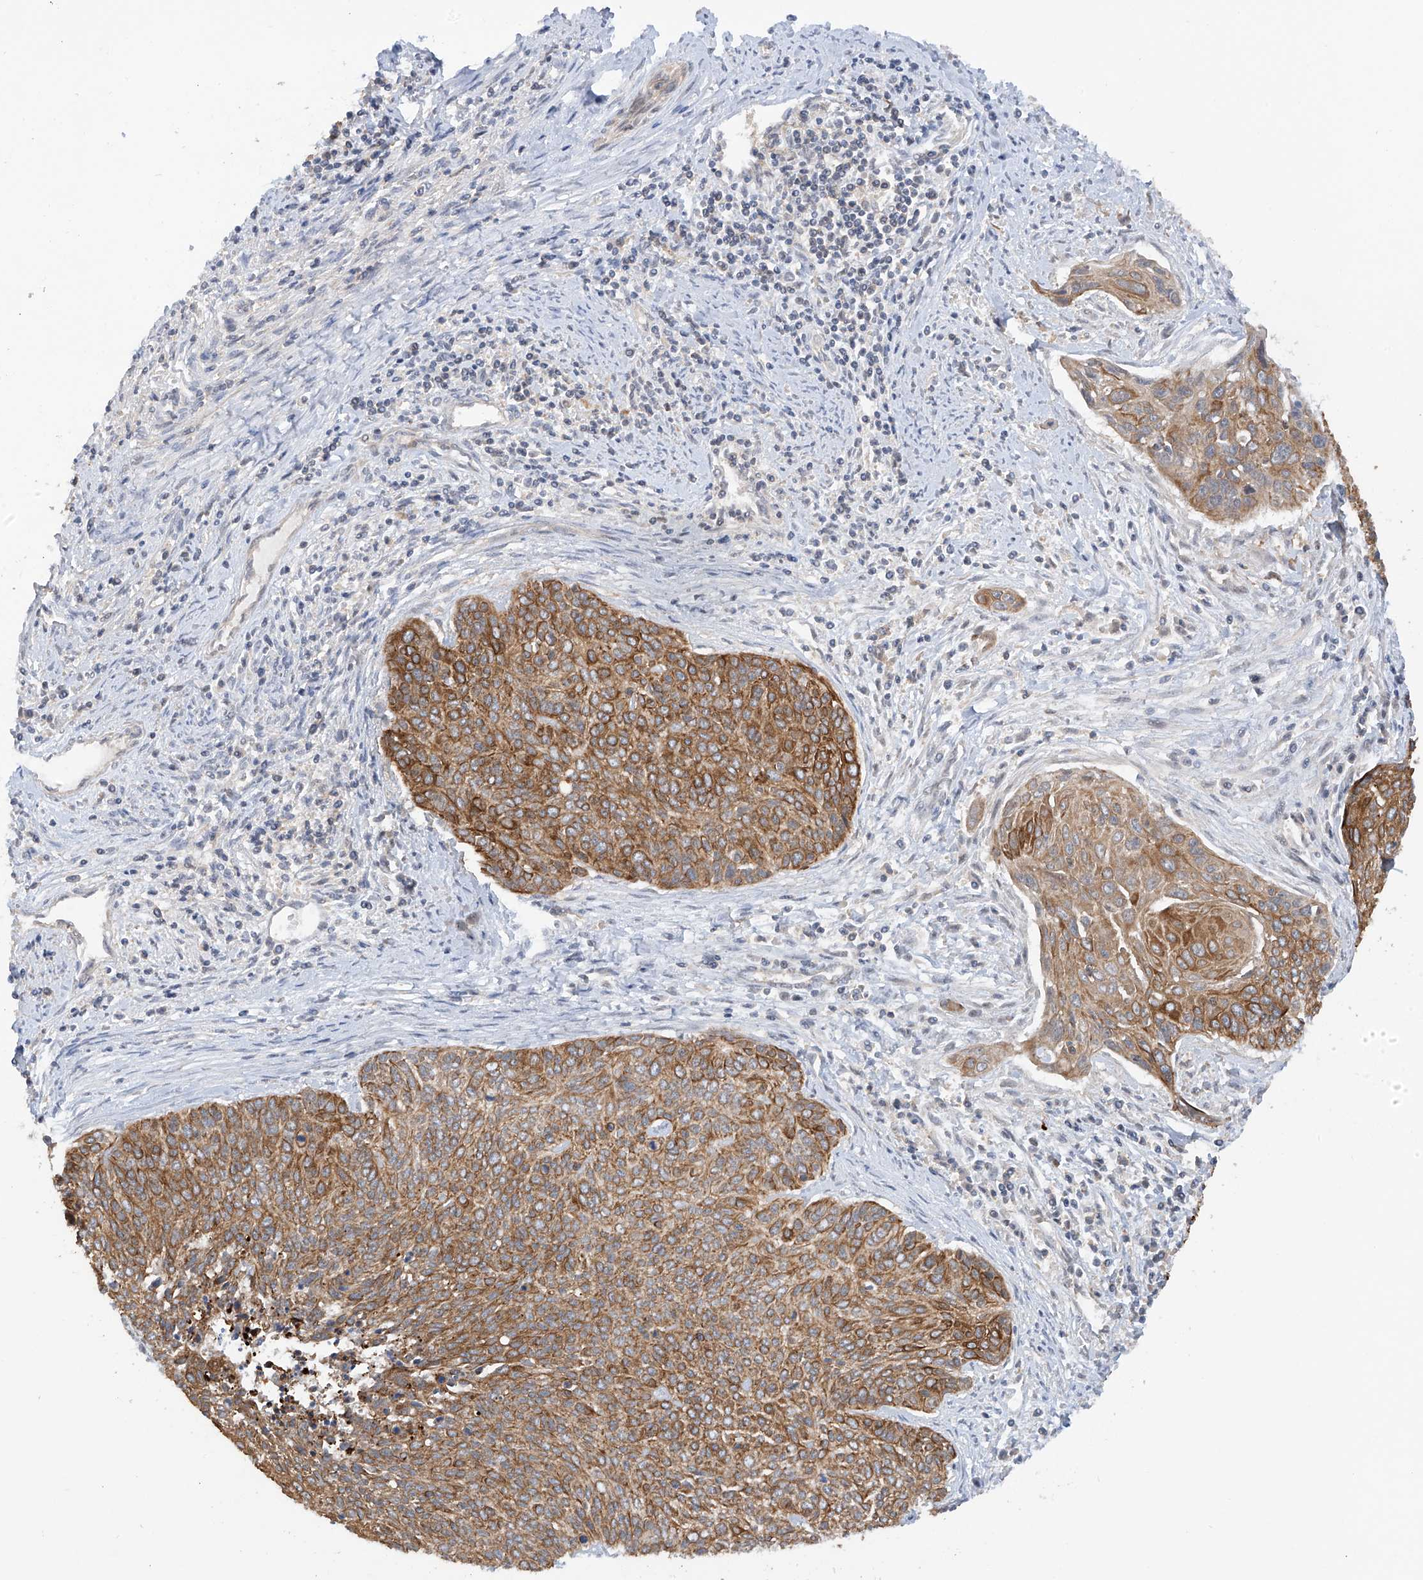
{"staining": {"intensity": "strong", "quantity": ">75%", "location": "cytoplasmic/membranous"}, "tissue": "cervical cancer", "cell_type": "Tumor cells", "image_type": "cancer", "snomed": [{"axis": "morphology", "description": "Squamous cell carcinoma, NOS"}, {"axis": "topography", "description": "Cervix"}], "caption": "Immunohistochemical staining of cervical squamous cell carcinoma reveals strong cytoplasmic/membranous protein staining in approximately >75% of tumor cells. (IHC, brightfield microscopy, high magnification).", "gene": "RPAIN", "patient": {"sex": "female", "age": 55}}